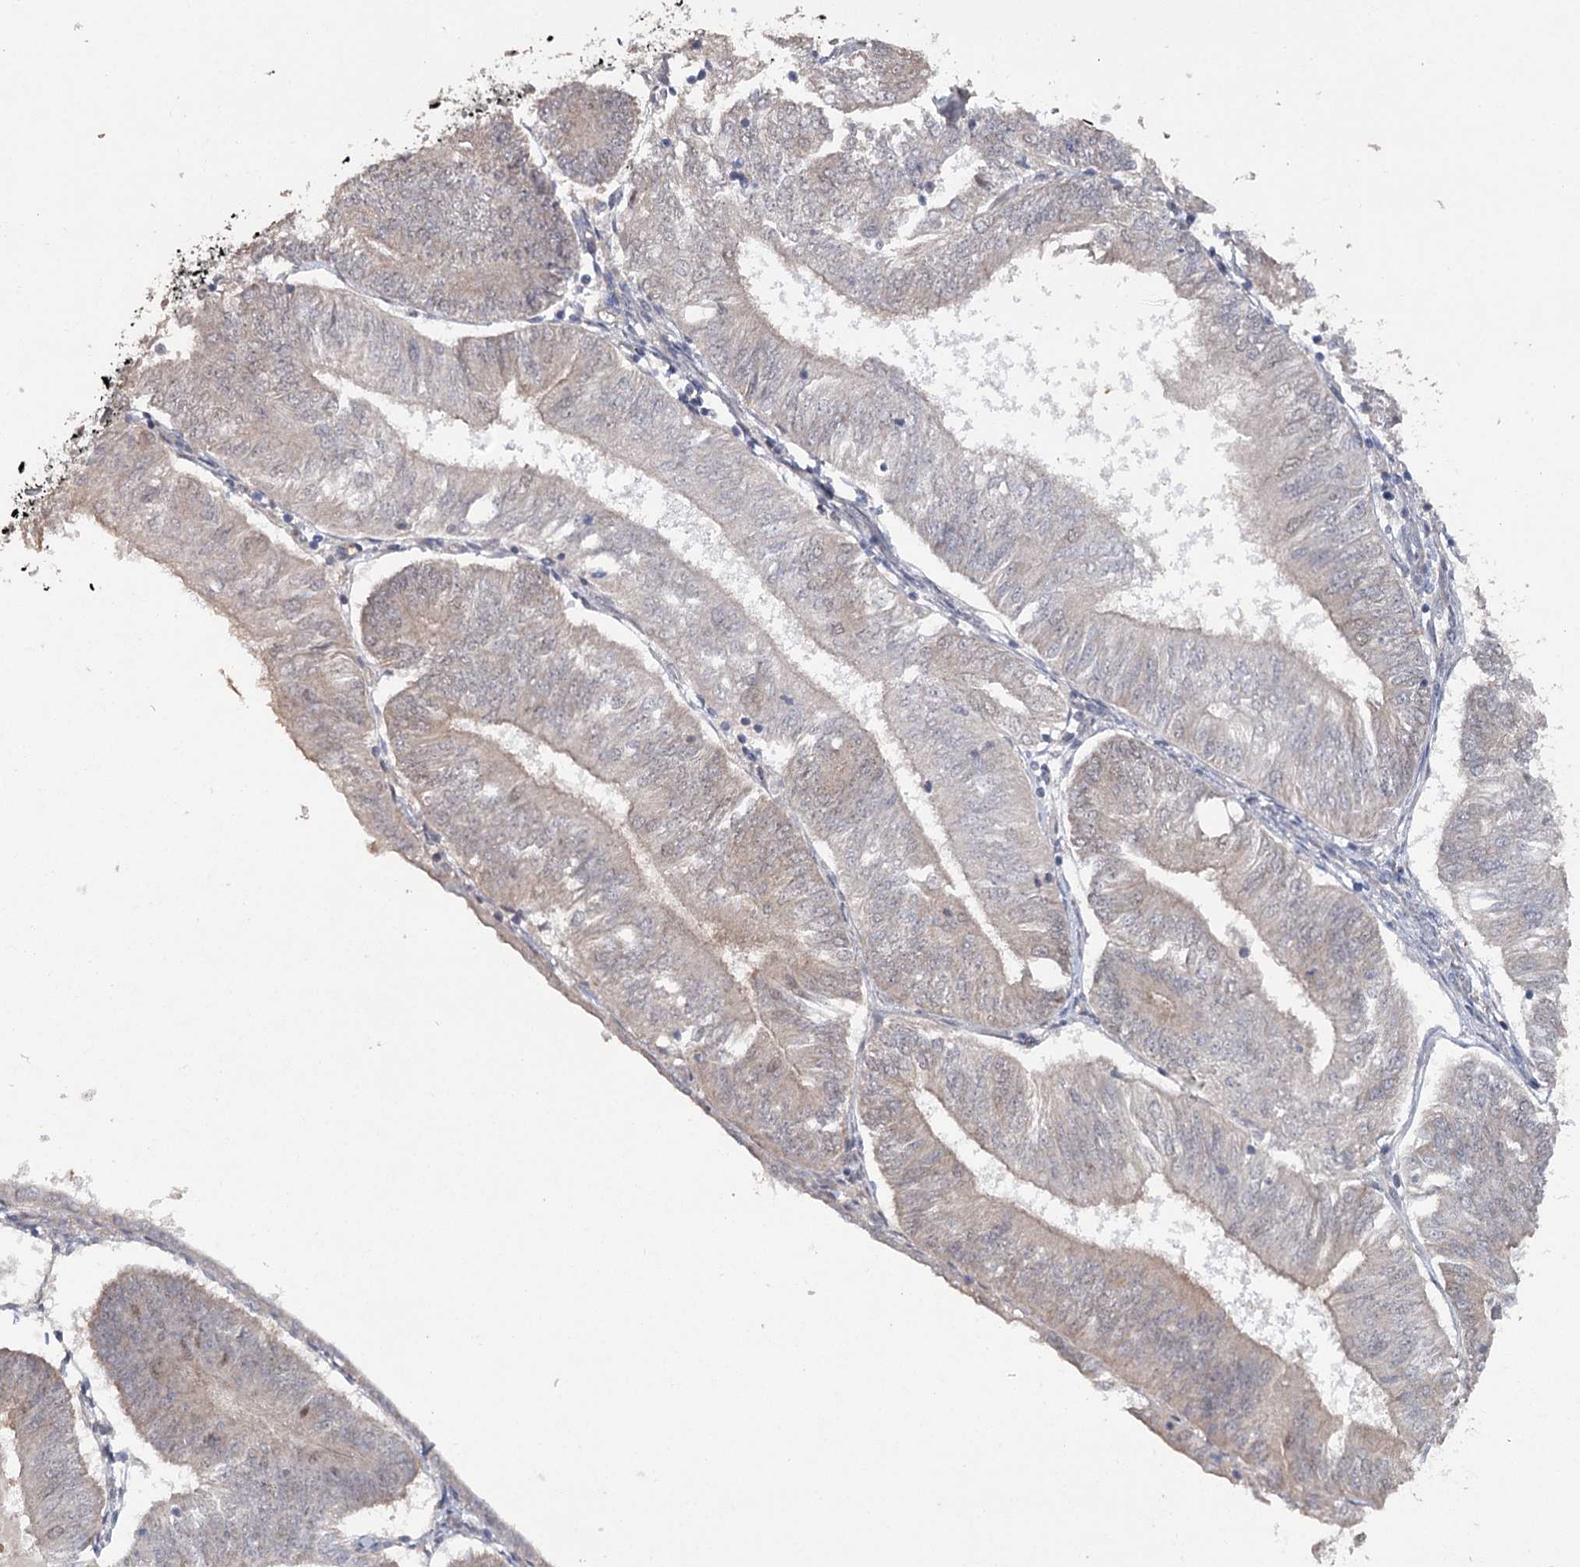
{"staining": {"intensity": "weak", "quantity": "<25%", "location": "cytoplasmic/membranous"}, "tissue": "endometrial cancer", "cell_type": "Tumor cells", "image_type": "cancer", "snomed": [{"axis": "morphology", "description": "Adenocarcinoma, NOS"}, {"axis": "topography", "description": "Endometrium"}], "caption": "Immunohistochemistry (IHC) of human endometrial cancer shows no positivity in tumor cells.", "gene": "MAP3K13", "patient": {"sex": "female", "age": 58}}